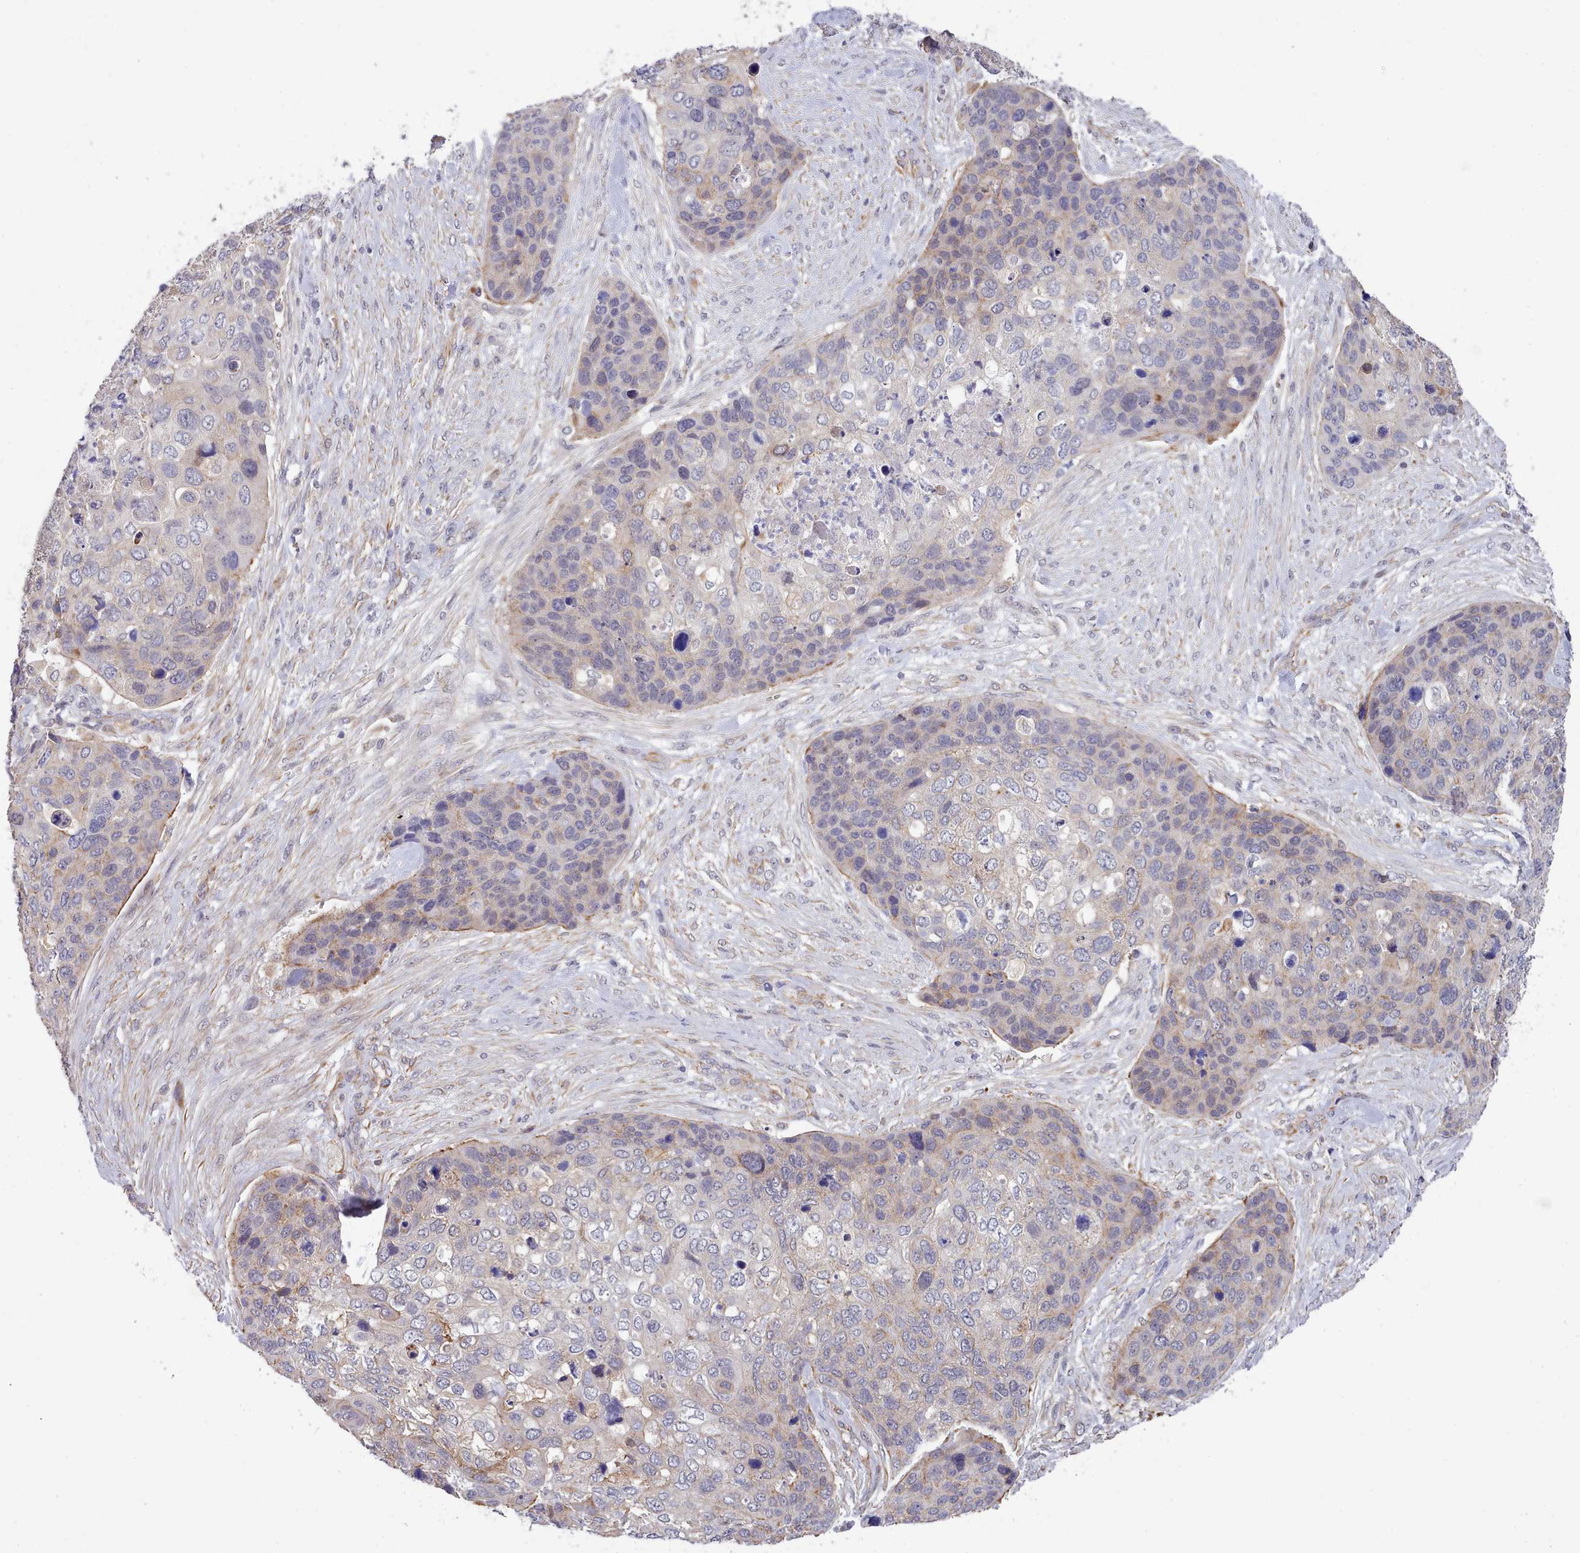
{"staining": {"intensity": "weak", "quantity": "<25%", "location": "cytoplasmic/membranous"}, "tissue": "skin cancer", "cell_type": "Tumor cells", "image_type": "cancer", "snomed": [{"axis": "morphology", "description": "Basal cell carcinoma"}, {"axis": "topography", "description": "Skin"}], "caption": "High magnification brightfield microscopy of skin cancer (basal cell carcinoma) stained with DAB (3,3'-diaminobenzidine) (brown) and counterstained with hematoxylin (blue): tumor cells show no significant expression.", "gene": "ZC3H13", "patient": {"sex": "female", "age": 74}}